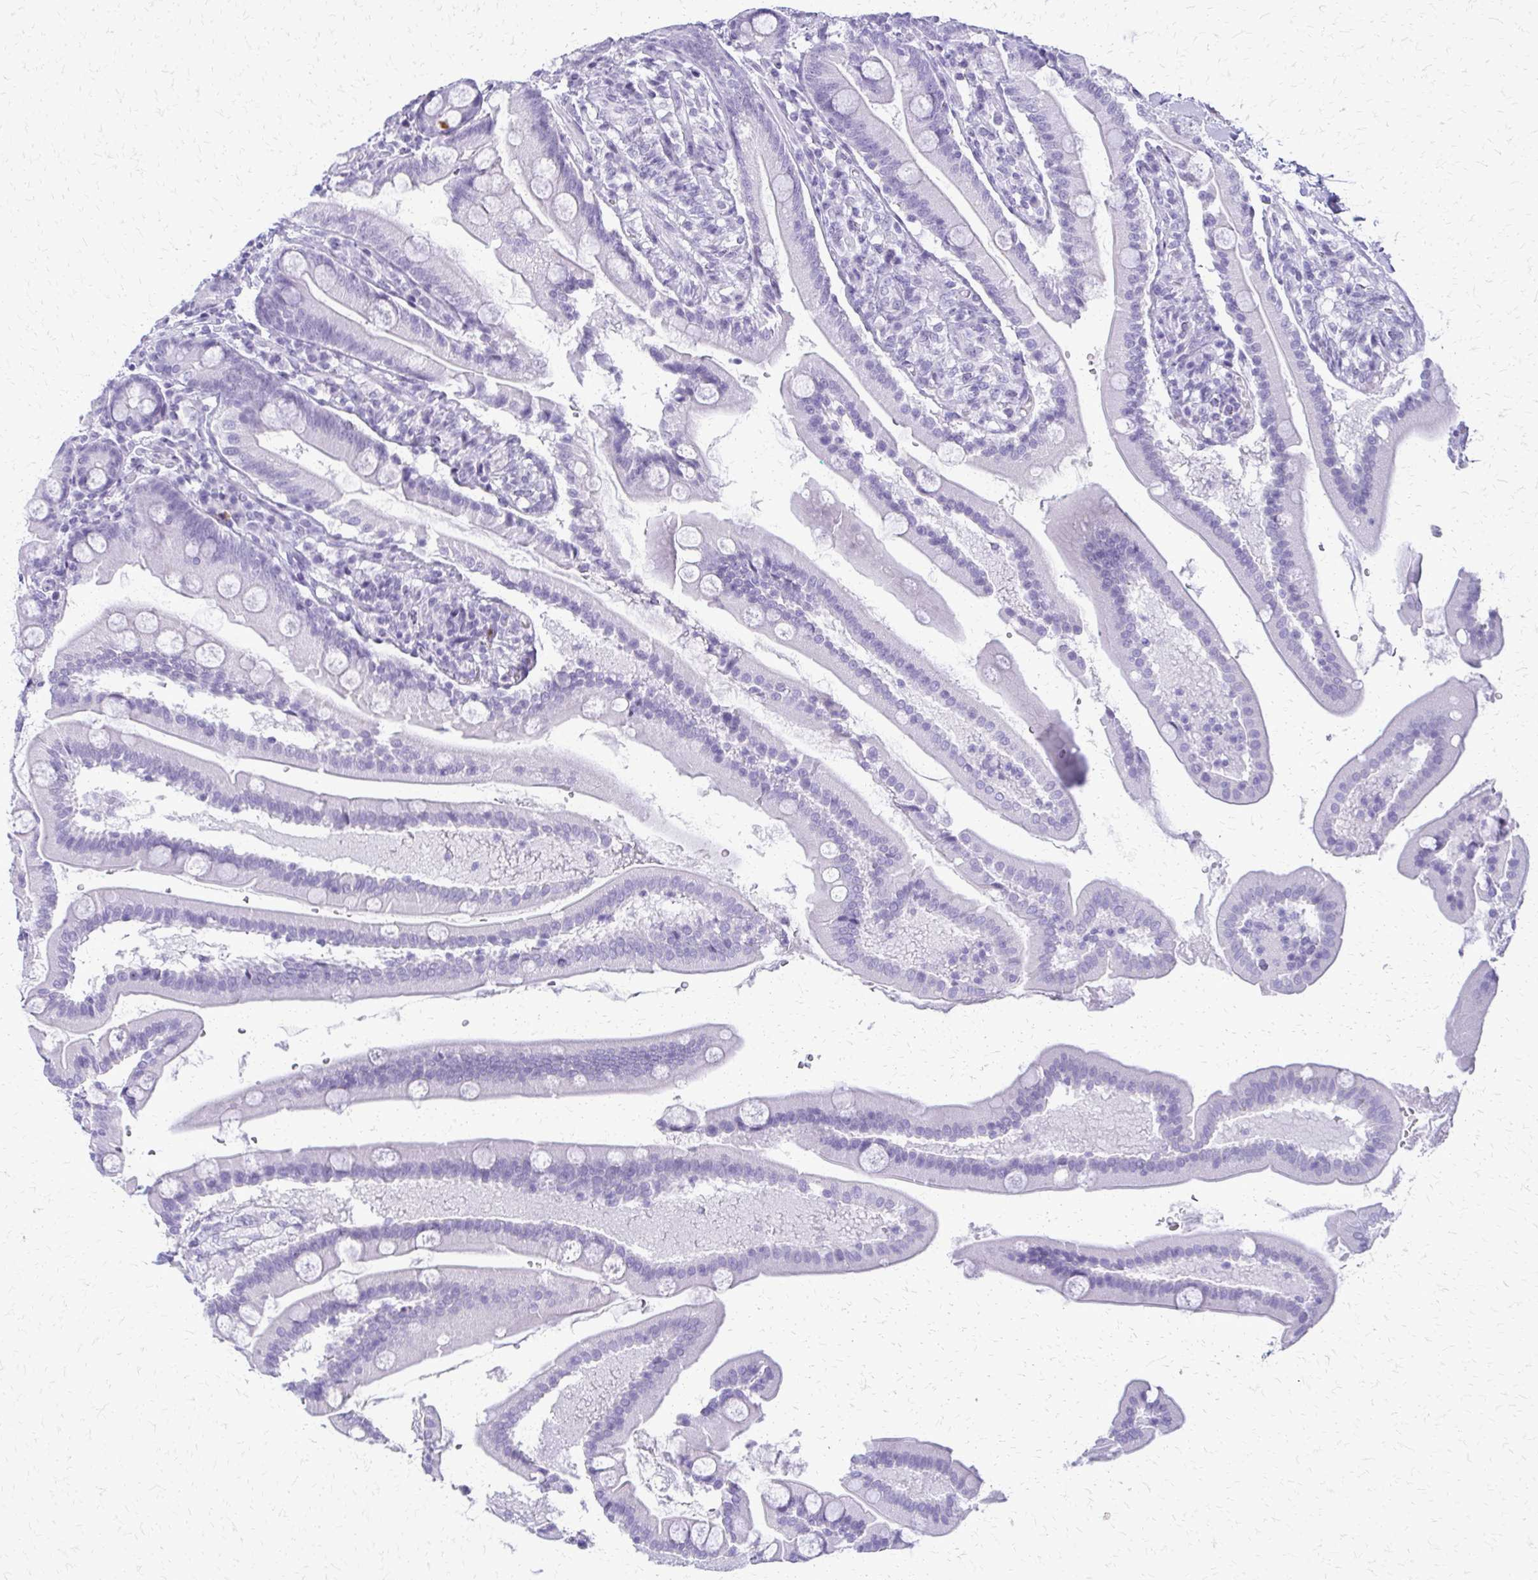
{"staining": {"intensity": "negative", "quantity": "none", "location": "none"}, "tissue": "duodenum", "cell_type": "Glandular cells", "image_type": "normal", "snomed": [{"axis": "morphology", "description": "Normal tissue, NOS"}, {"axis": "topography", "description": "Duodenum"}], "caption": "Glandular cells show no significant protein positivity in unremarkable duodenum.", "gene": "FAM162B", "patient": {"sex": "female", "age": 67}}